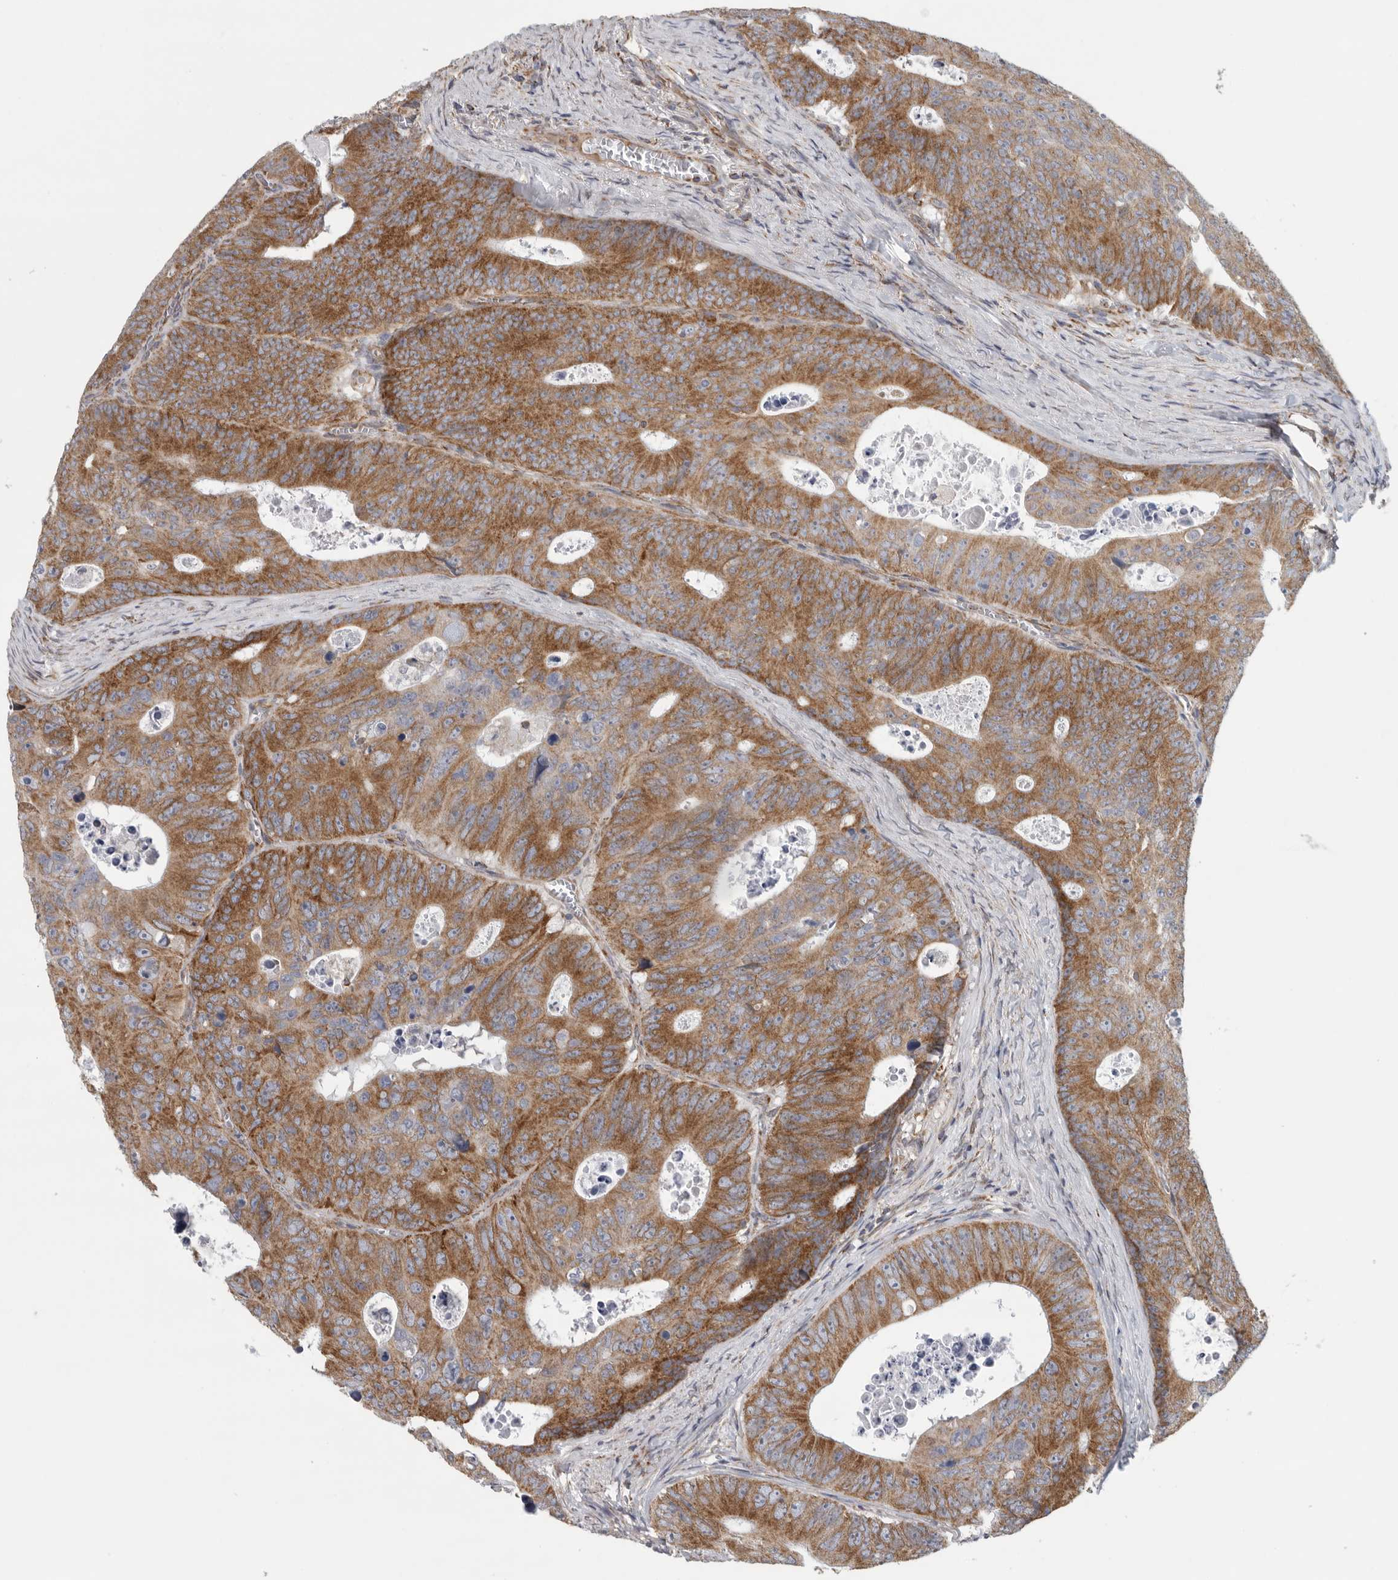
{"staining": {"intensity": "moderate", "quantity": ">75%", "location": "cytoplasmic/membranous"}, "tissue": "colorectal cancer", "cell_type": "Tumor cells", "image_type": "cancer", "snomed": [{"axis": "morphology", "description": "Adenocarcinoma, NOS"}, {"axis": "topography", "description": "Colon"}], "caption": "Immunohistochemical staining of colorectal cancer (adenocarcinoma) exhibits medium levels of moderate cytoplasmic/membranous staining in about >75% of tumor cells.", "gene": "FKBP8", "patient": {"sex": "male", "age": 87}}